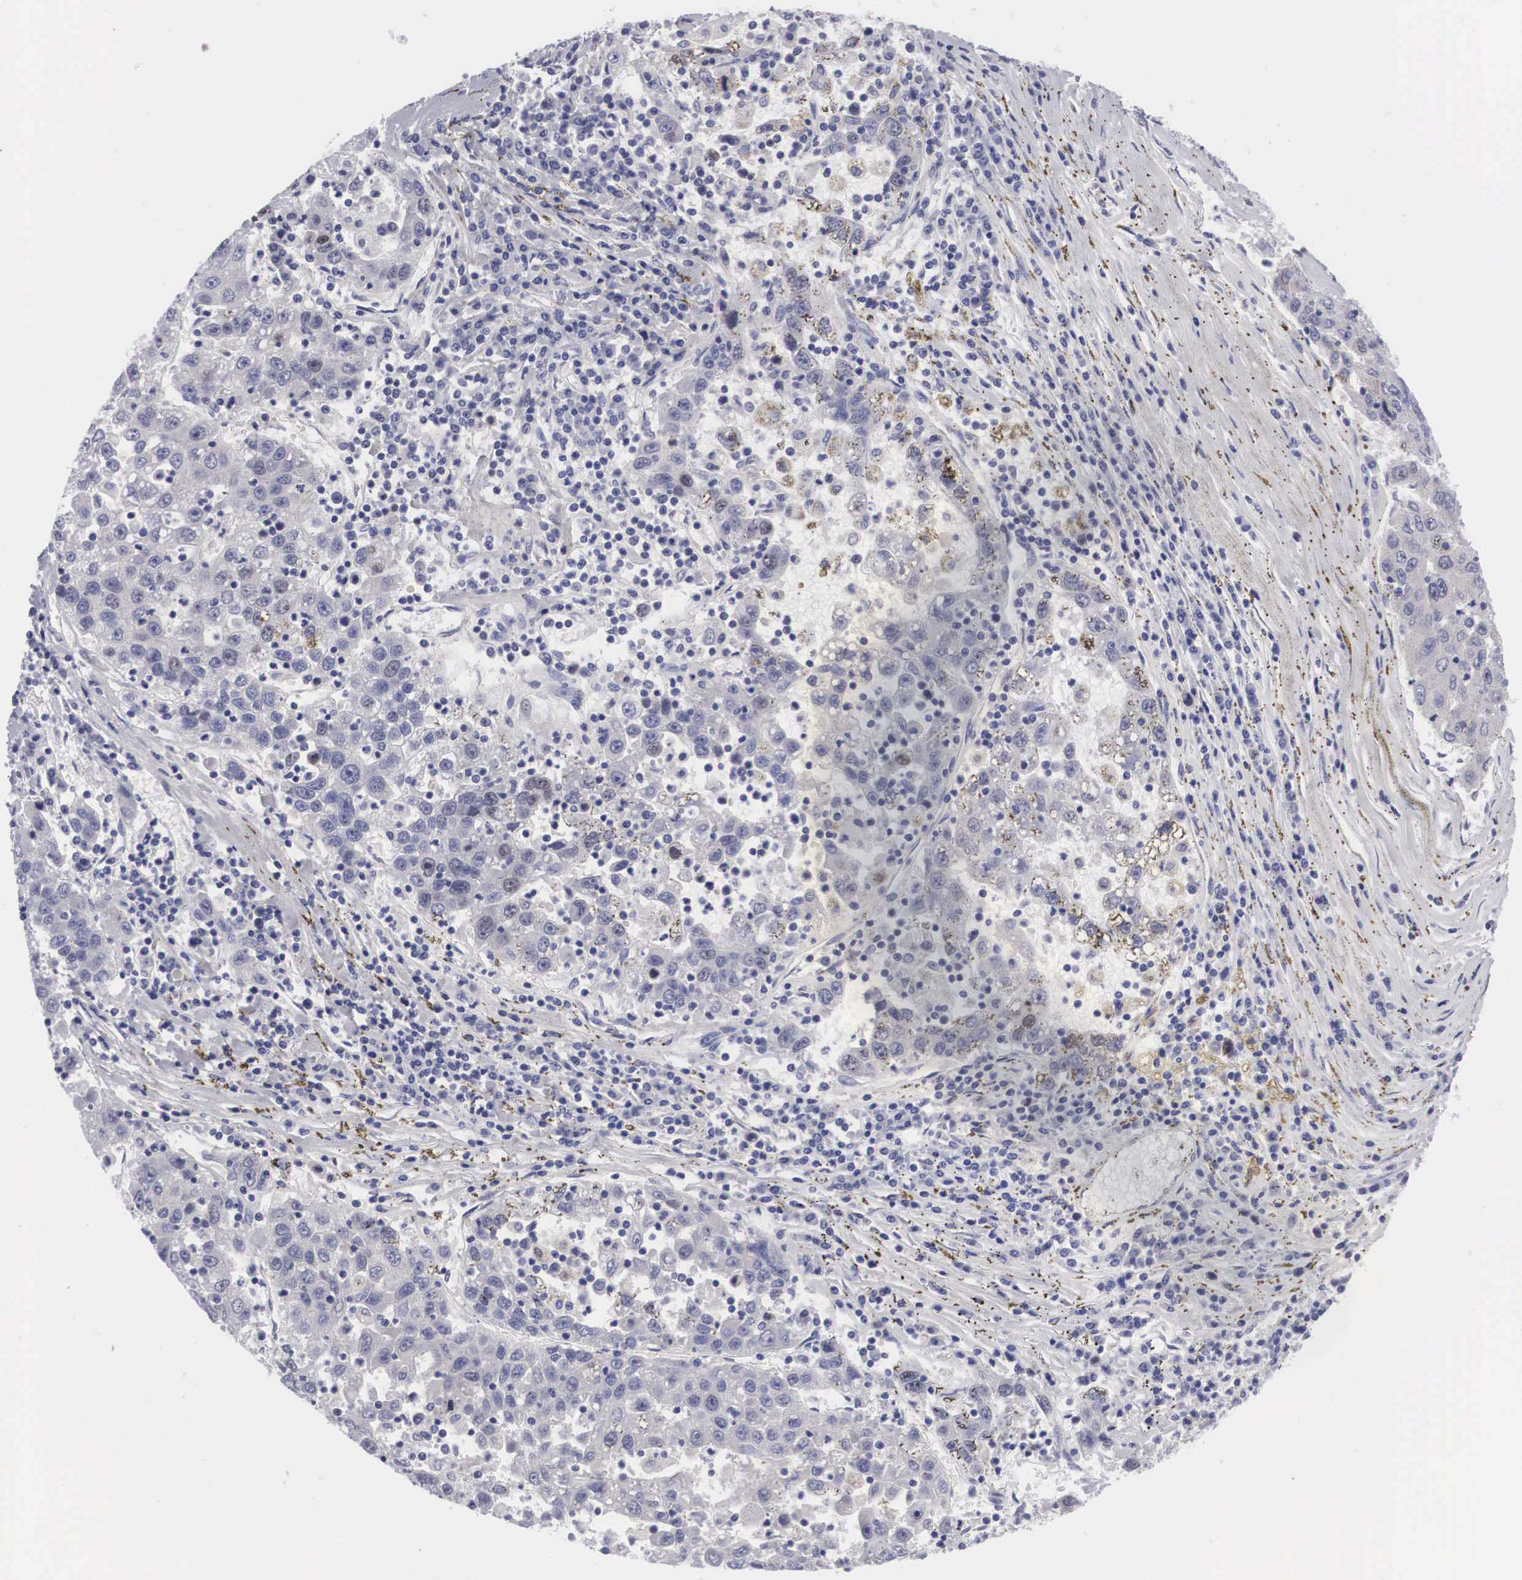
{"staining": {"intensity": "negative", "quantity": "none", "location": "none"}, "tissue": "liver cancer", "cell_type": "Tumor cells", "image_type": "cancer", "snomed": [{"axis": "morphology", "description": "Carcinoma, Hepatocellular, NOS"}, {"axis": "topography", "description": "Liver"}], "caption": "A histopathology image of liver hepatocellular carcinoma stained for a protein reveals no brown staining in tumor cells.", "gene": "MAST4", "patient": {"sex": "male", "age": 49}}